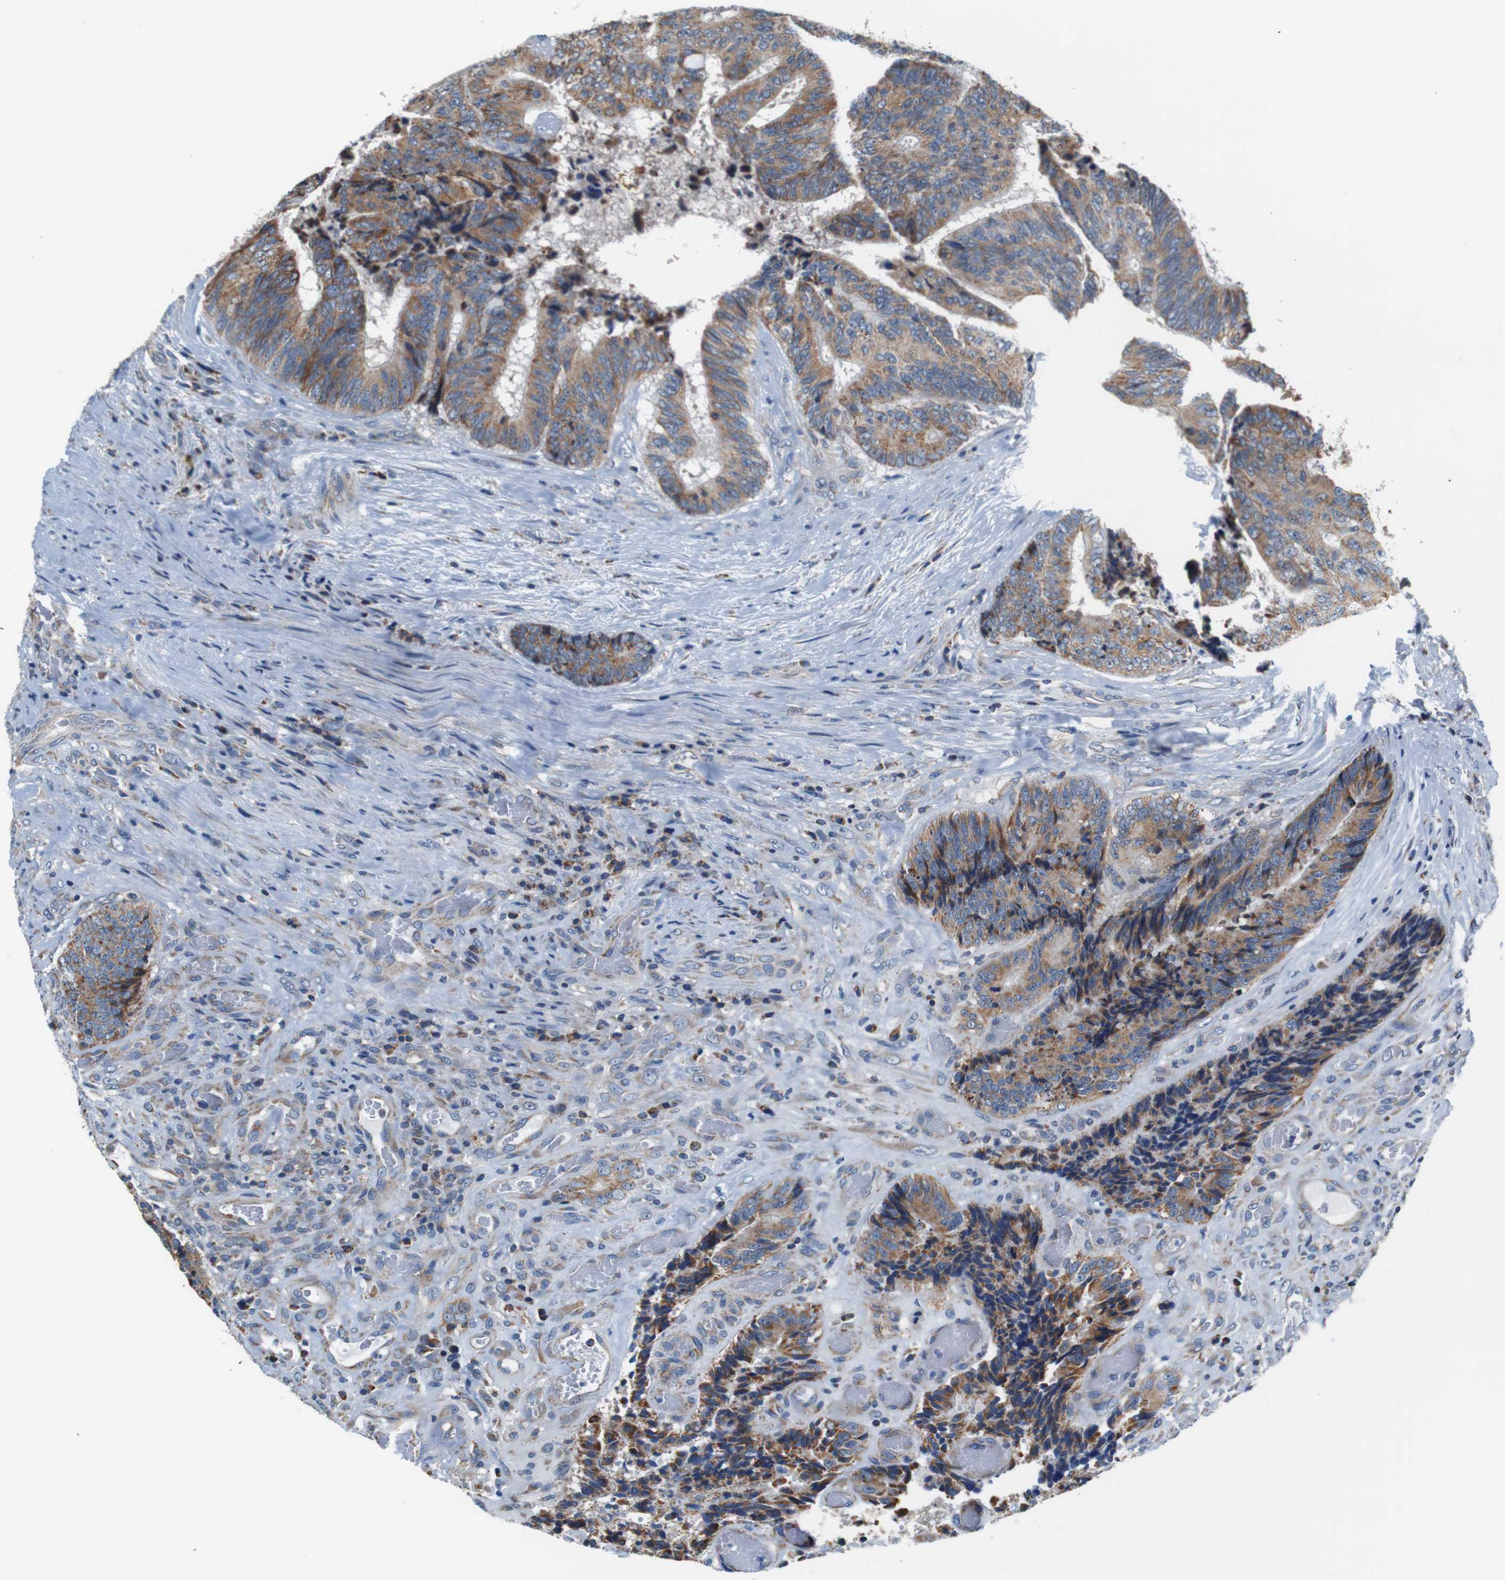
{"staining": {"intensity": "moderate", "quantity": ">75%", "location": "cytoplasmic/membranous"}, "tissue": "colorectal cancer", "cell_type": "Tumor cells", "image_type": "cancer", "snomed": [{"axis": "morphology", "description": "Adenocarcinoma, NOS"}, {"axis": "topography", "description": "Rectum"}], "caption": "High-power microscopy captured an immunohistochemistry histopathology image of adenocarcinoma (colorectal), revealing moderate cytoplasmic/membranous expression in approximately >75% of tumor cells.", "gene": "LRP4", "patient": {"sex": "male", "age": 72}}